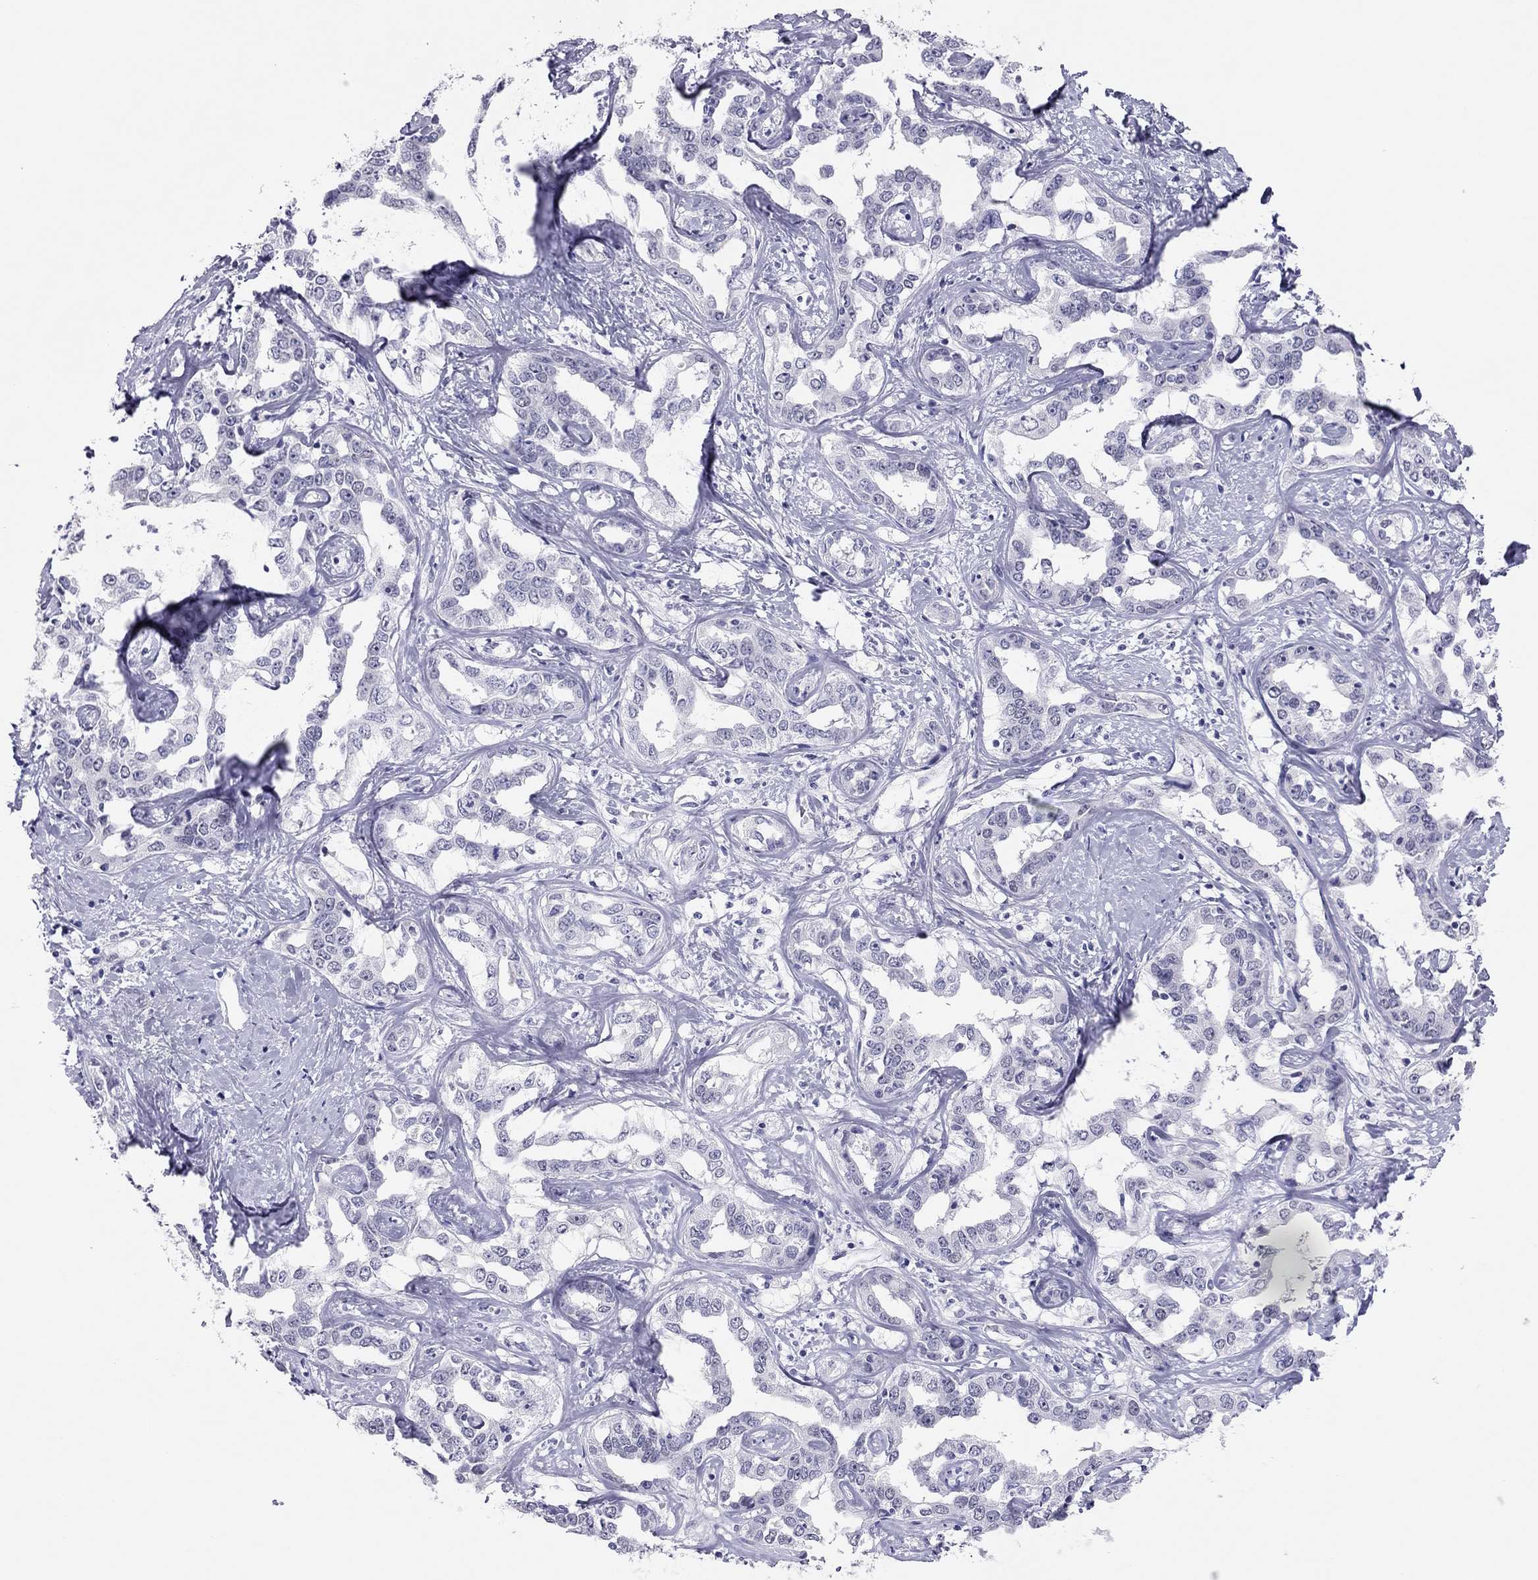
{"staining": {"intensity": "negative", "quantity": "none", "location": "none"}, "tissue": "liver cancer", "cell_type": "Tumor cells", "image_type": "cancer", "snomed": [{"axis": "morphology", "description": "Cholangiocarcinoma"}, {"axis": "topography", "description": "Liver"}], "caption": "The photomicrograph demonstrates no staining of tumor cells in liver cancer.", "gene": "PHOX2A", "patient": {"sex": "male", "age": 59}}